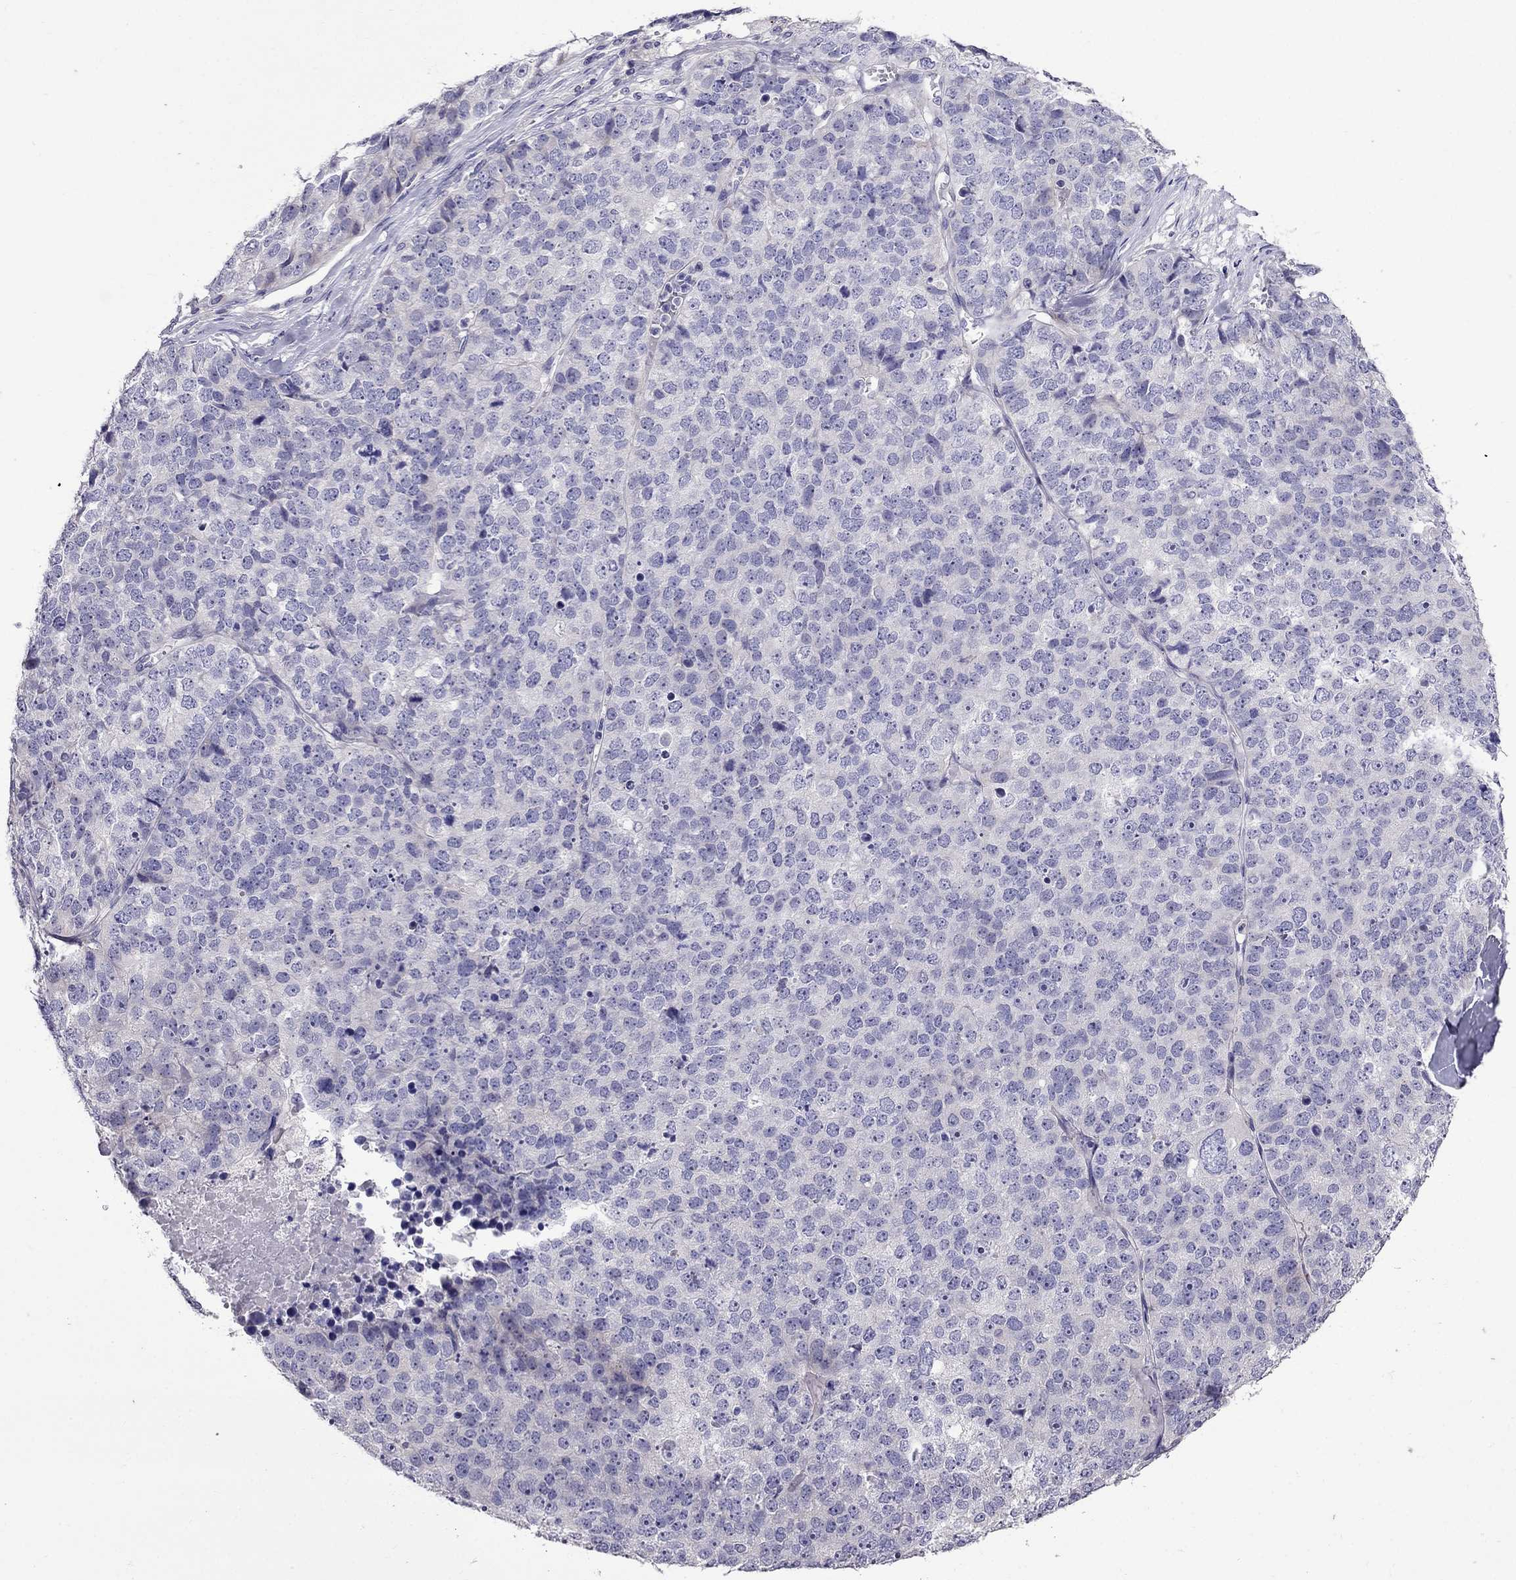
{"staining": {"intensity": "negative", "quantity": "none", "location": "none"}, "tissue": "stomach cancer", "cell_type": "Tumor cells", "image_type": "cancer", "snomed": [{"axis": "morphology", "description": "Adenocarcinoma, NOS"}, {"axis": "topography", "description": "Stomach"}], "caption": "Immunohistochemistry histopathology image of neoplastic tissue: human stomach cancer stained with DAB shows no significant protein positivity in tumor cells.", "gene": "OXCT2", "patient": {"sex": "male", "age": 69}}